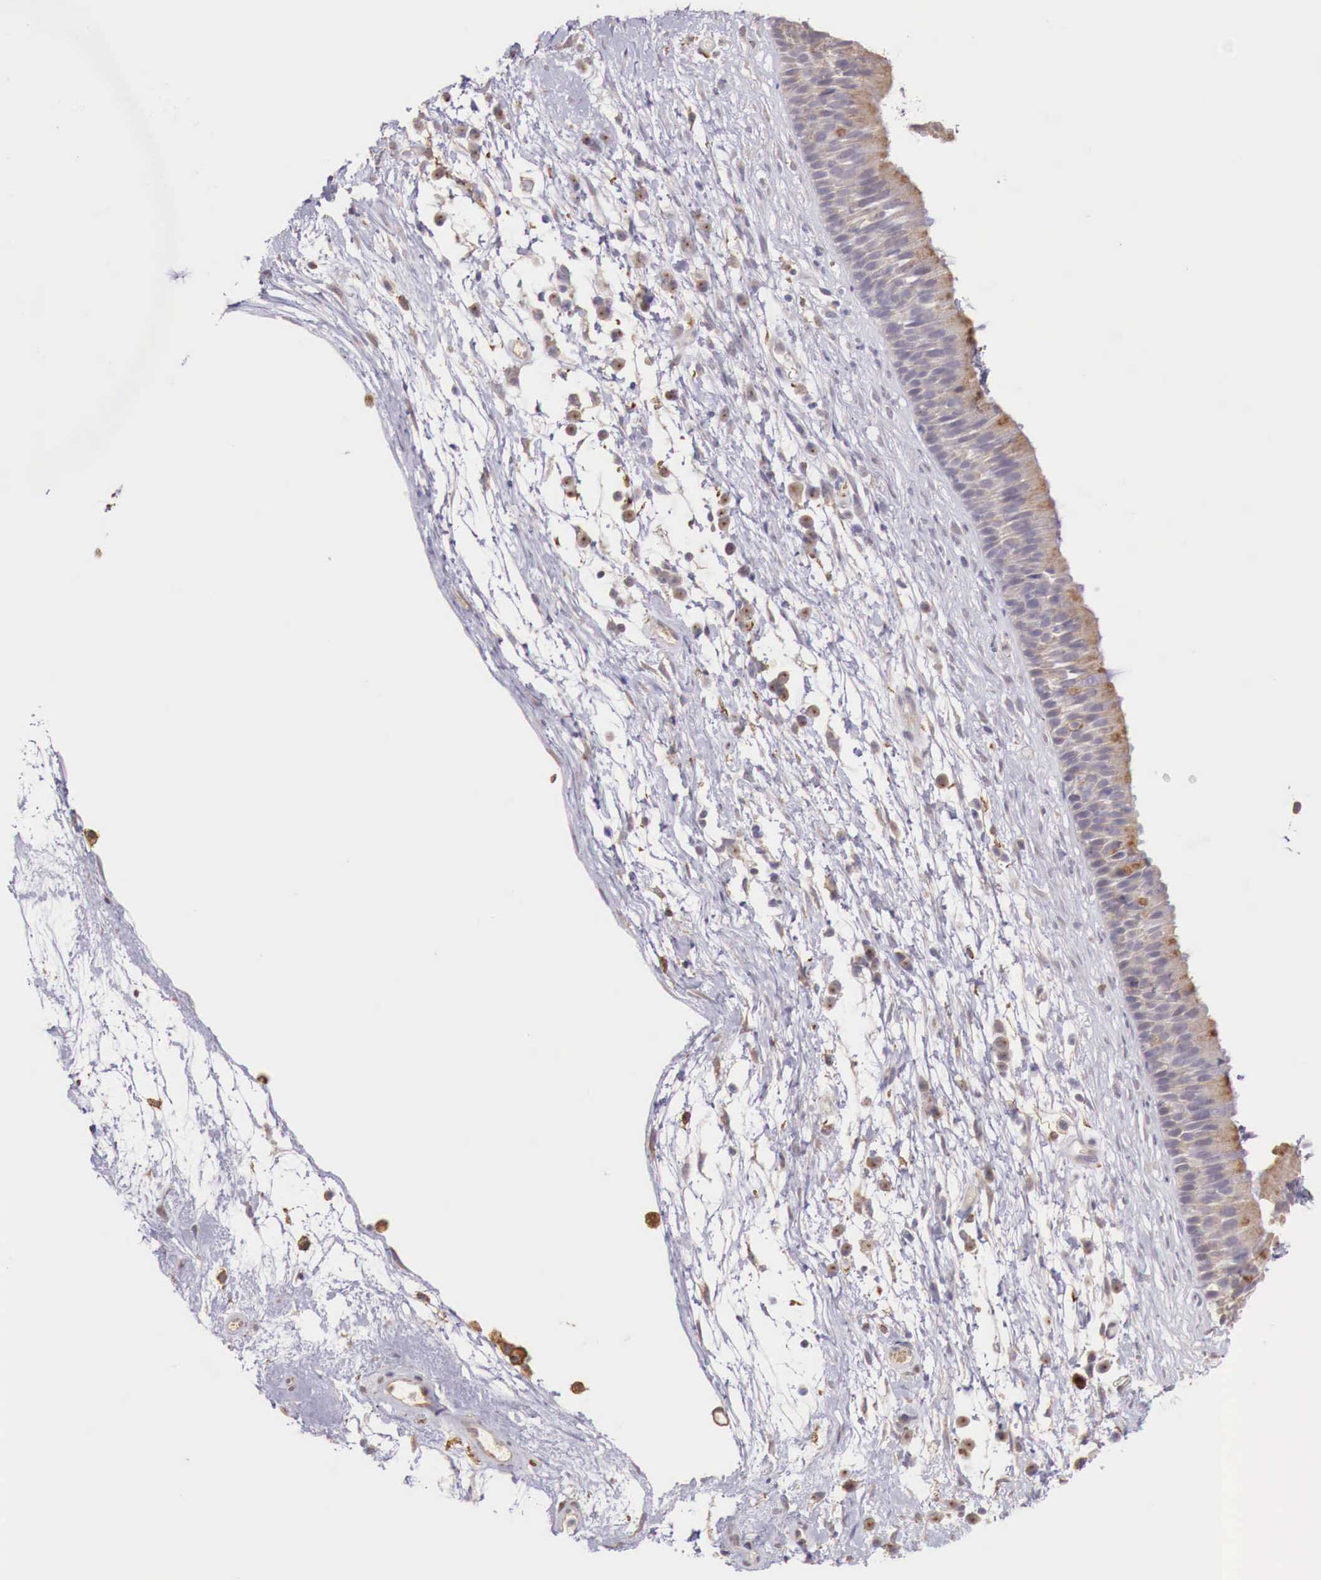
{"staining": {"intensity": "weak", "quantity": ">75%", "location": "cytoplasmic/membranous"}, "tissue": "nasopharynx", "cell_type": "Respiratory epithelial cells", "image_type": "normal", "snomed": [{"axis": "morphology", "description": "Normal tissue, NOS"}, {"axis": "topography", "description": "Nasopharynx"}], "caption": "Immunohistochemical staining of benign nasopharynx displays low levels of weak cytoplasmic/membranous expression in about >75% of respiratory epithelial cells. The staining was performed using DAB (3,3'-diaminobenzidine) to visualize the protein expression in brown, while the nuclei were stained in blue with hematoxylin (Magnification: 20x).", "gene": "CHRDL1", "patient": {"sex": "male", "age": 13}}